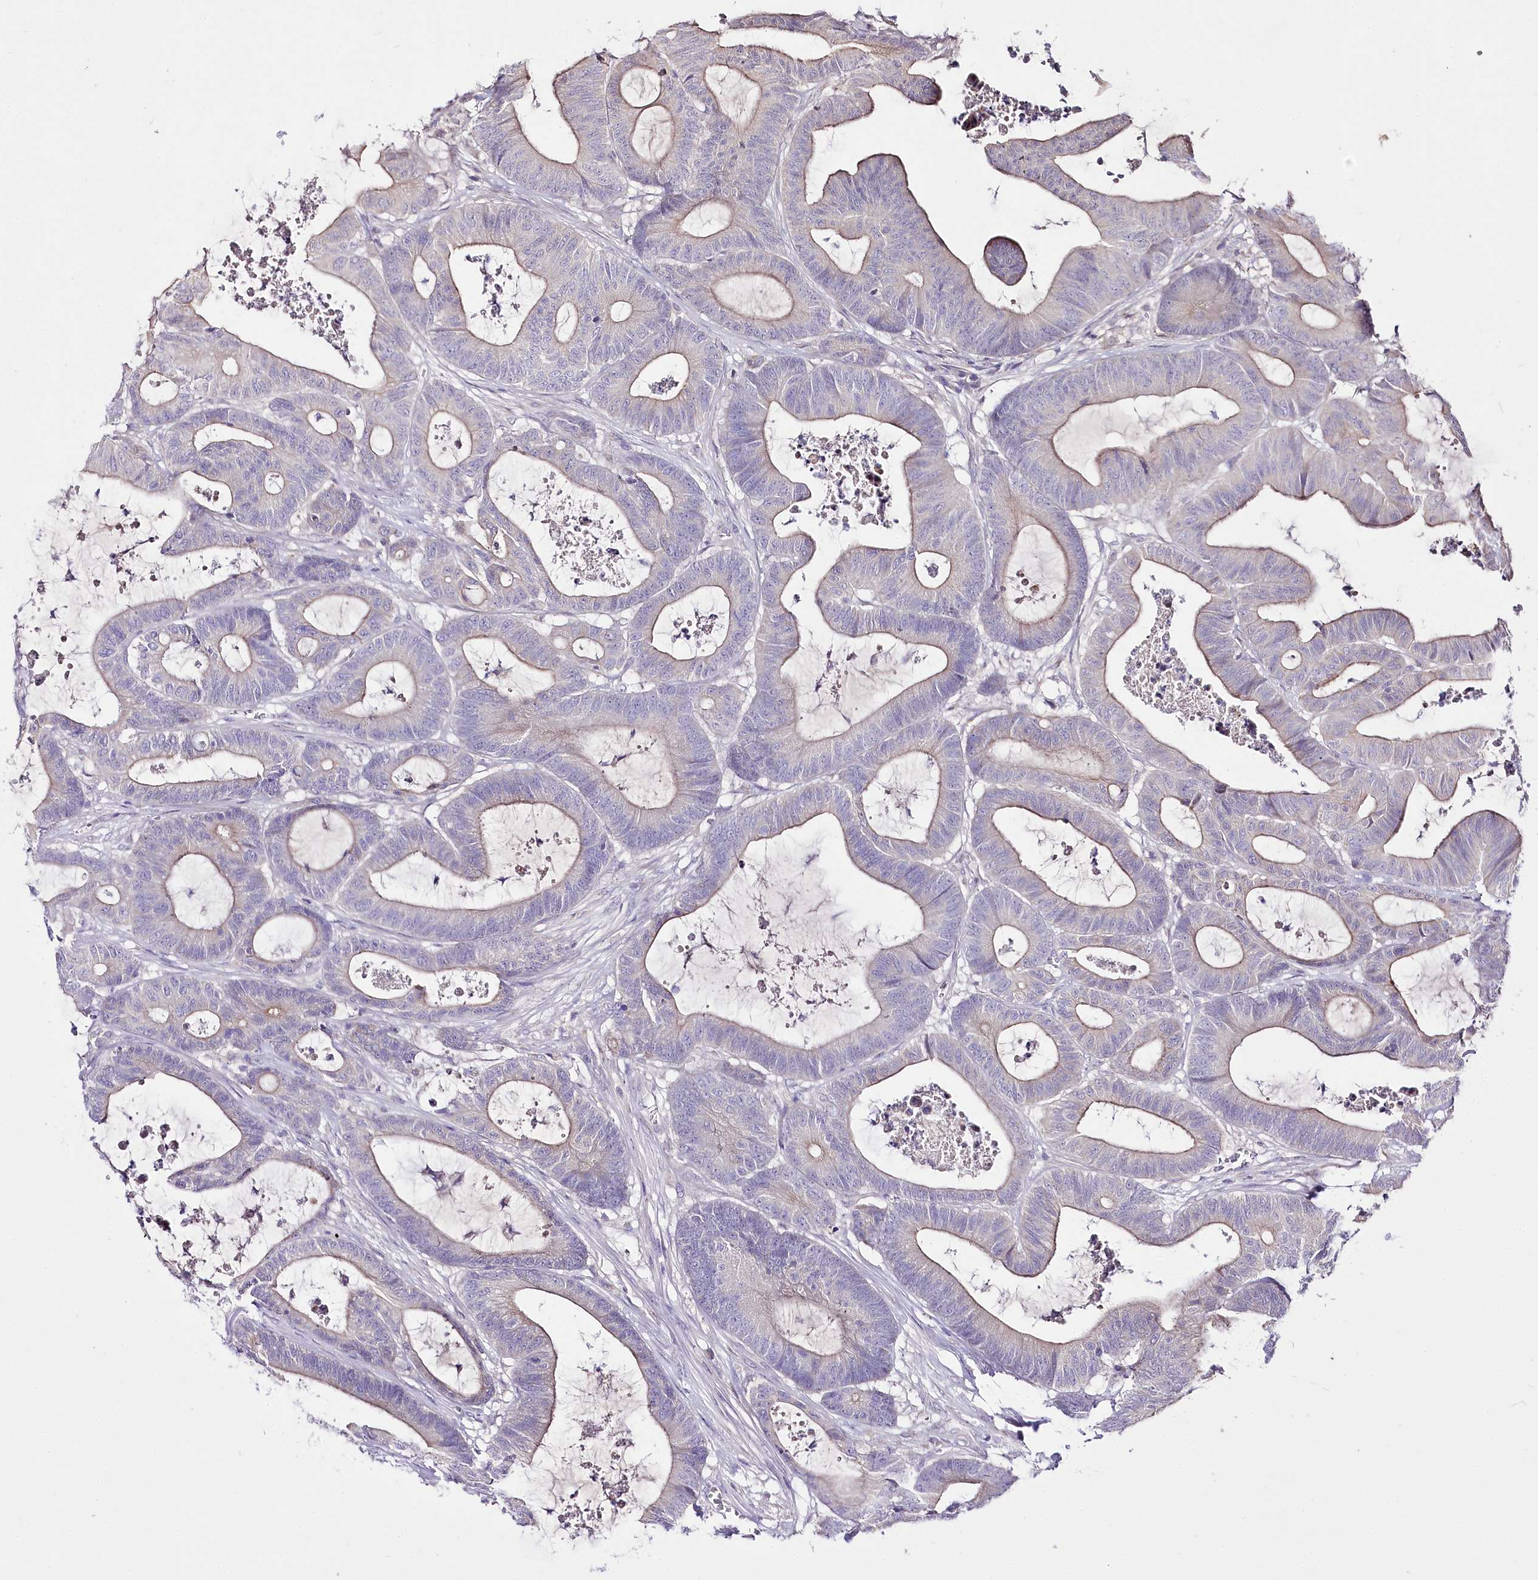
{"staining": {"intensity": "weak", "quantity": "25%-75%", "location": "cytoplasmic/membranous"}, "tissue": "colorectal cancer", "cell_type": "Tumor cells", "image_type": "cancer", "snomed": [{"axis": "morphology", "description": "Adenocarcinoma, NOS"}, {"axis": "topography", "description": "Colon"}], "caption": "Immunohistochemistry histopathology image of neoplastic tissue: colorectal adenocarcinoma stained using immunohistochemistry demonstrates low levels of weak protein expression localized specifically in the cytoplasmic/membranous of tumor cells, appearing as a cytoplasmic/membranous brown color.", "gene": "LRRC14B", "patient": {"sex": "female", "age": 84}}